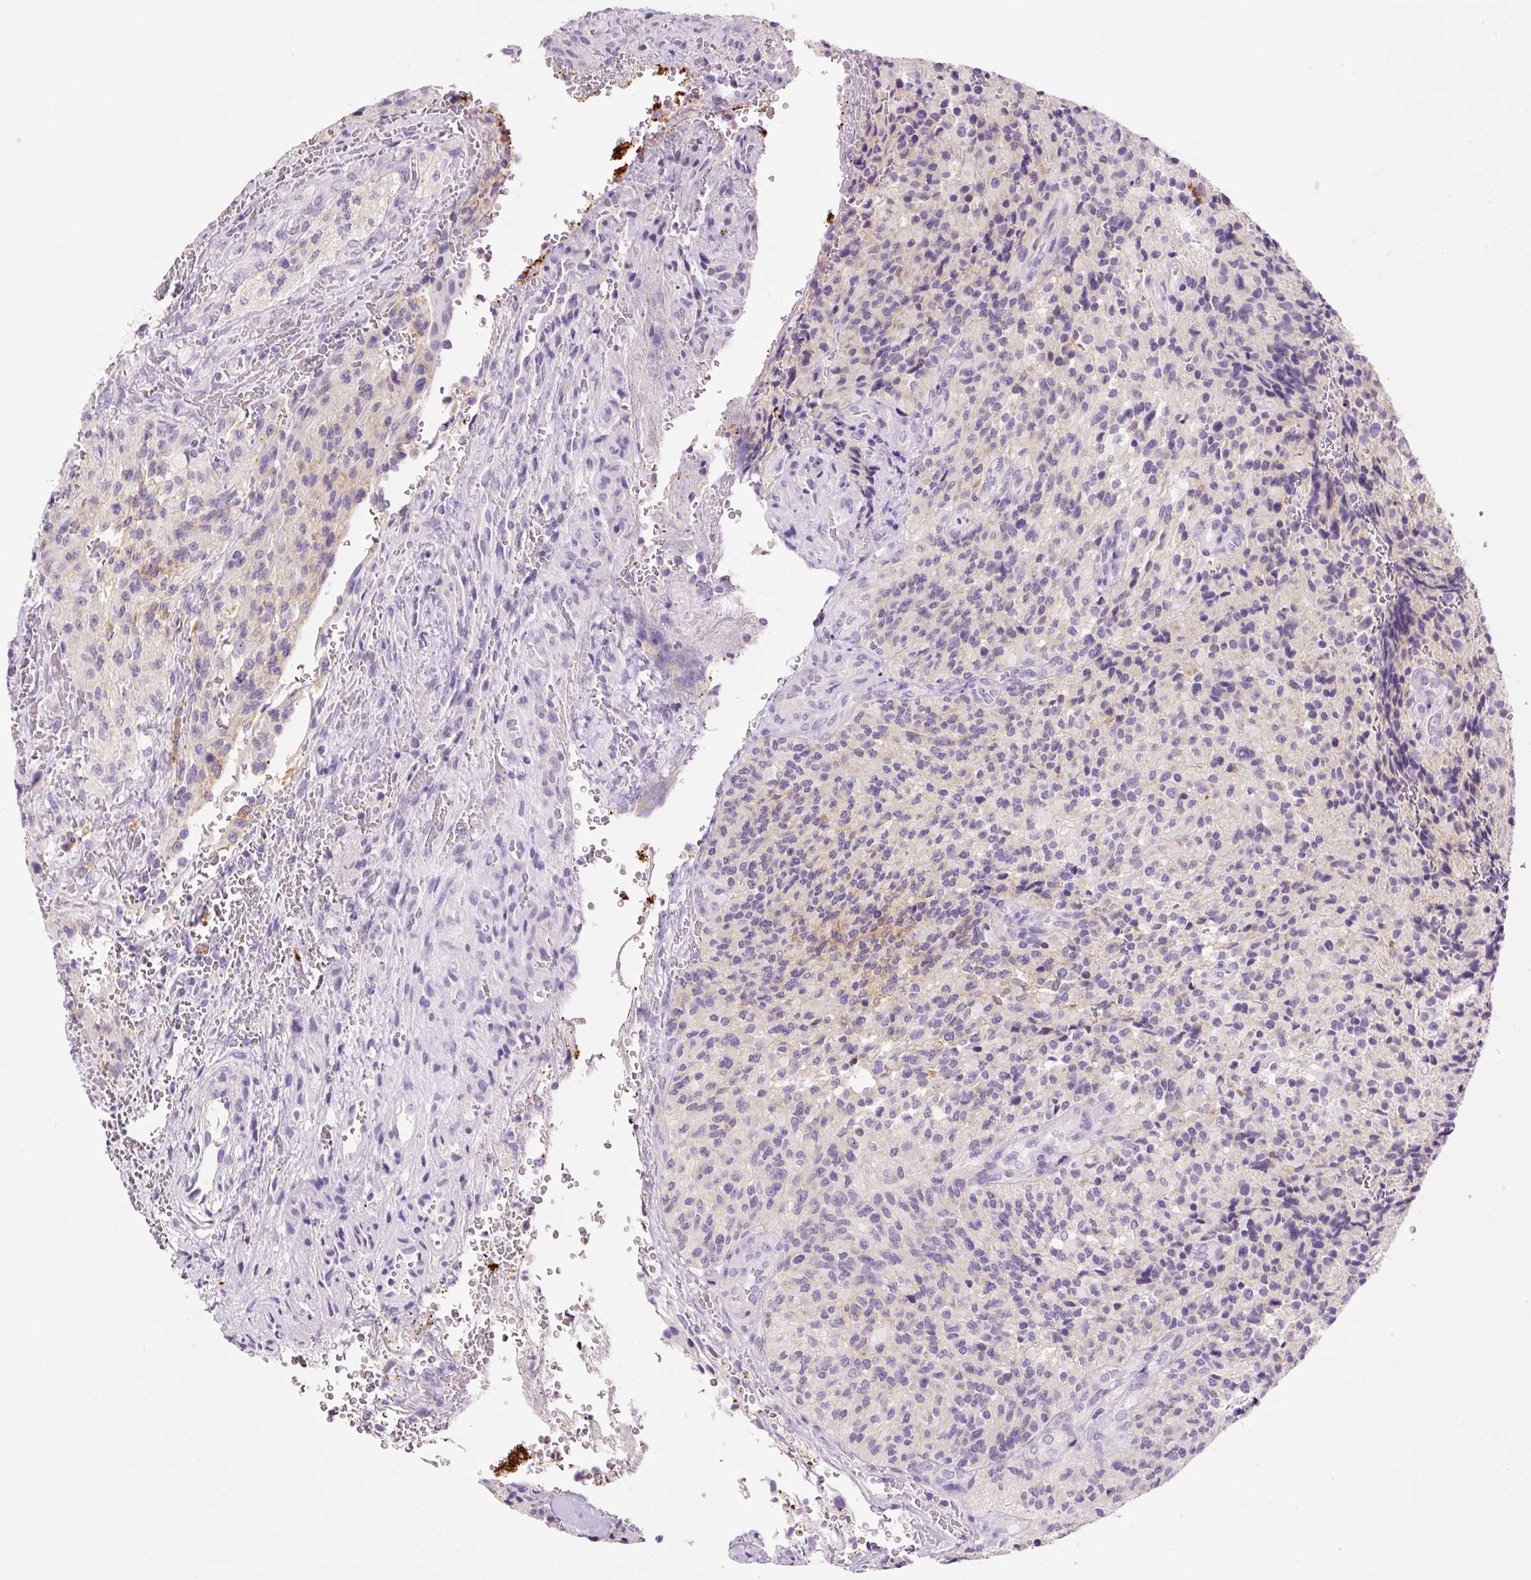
{"staining": {"intensity": "negative", "quantity": "none", "location": "none"}, "tissue": "glioma", "cell_type": "Tumor cells", "image_type": "cancer", "snomed": [{"axis": "morphology", "description": "Normal tissue, NOS"}, {"axis": "morphology", "description": "Glioma, malignant, High grade"}, {"axis": "topography", "description": "Cerebral cortex"}], "caption": "Human malignant glioma (high-grade) stained for a protein using immunohistochemistry (IHC) exhibits no positivity in tumor cells.", "gene": "SYP", "patient": {"sex": "male", "age": 56}}